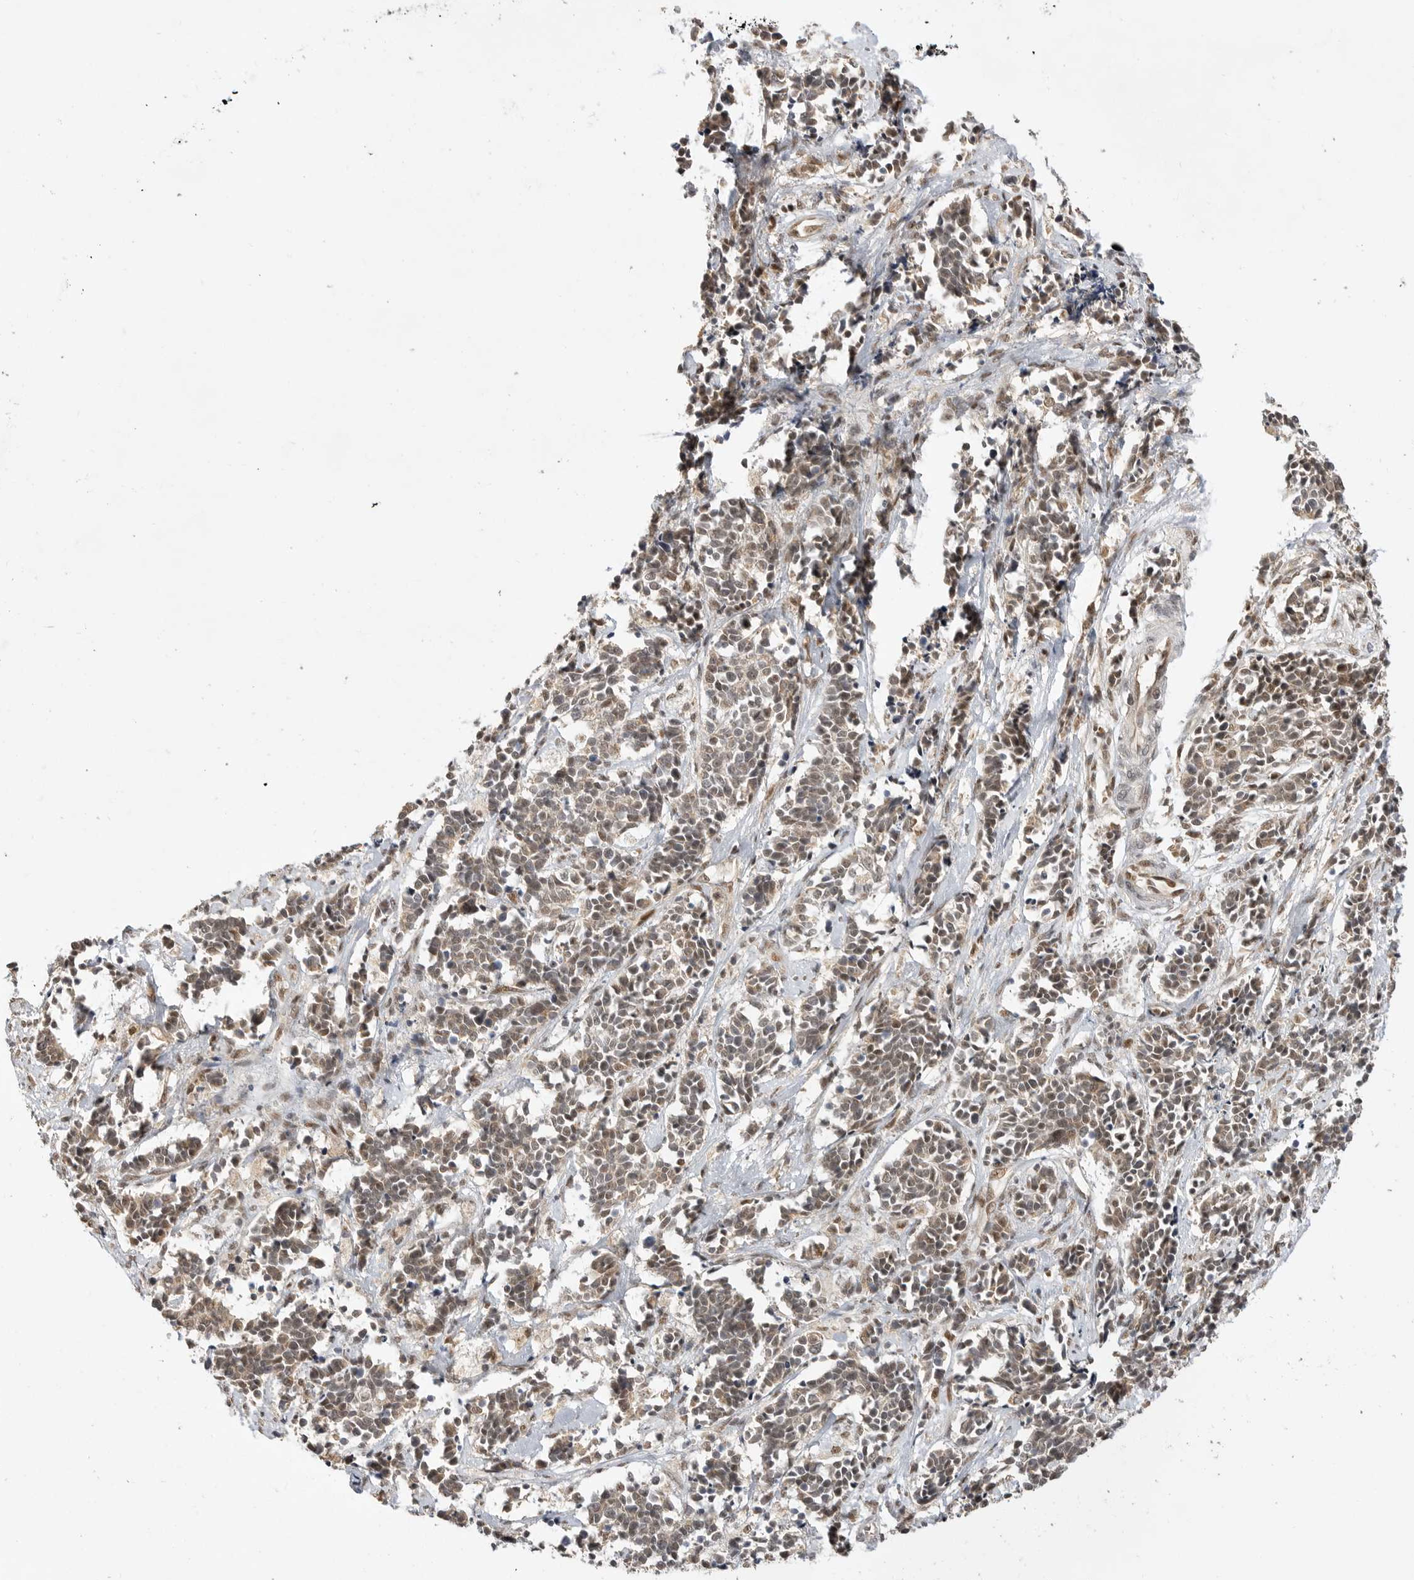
{"staining": {"intensity": "weak", "quantity": ">75%", "location": "cytoplasmic/membranous"}, "tissue": "cervical cancer", "cell_type": "Tumor cells", "image_type": "cancer", "snomed": [{"axis": "morphology", "description": "Normal tissue, NOS"}, {"axis": "morphology", "description": "Squamous cell carcinoma, NOS"}, {"axis": "topography", "description": "Cervix"}], "caption": "Approximately >75% of tumor cells in human cervical cancer (squamous cell carcinoma) reveal weak cytoplasmic/membranous protein positivity as visualized by brown immunohistochemical staining.", "gene": "ALKAL1", "patient": {"sex": "female", "age": 35}}